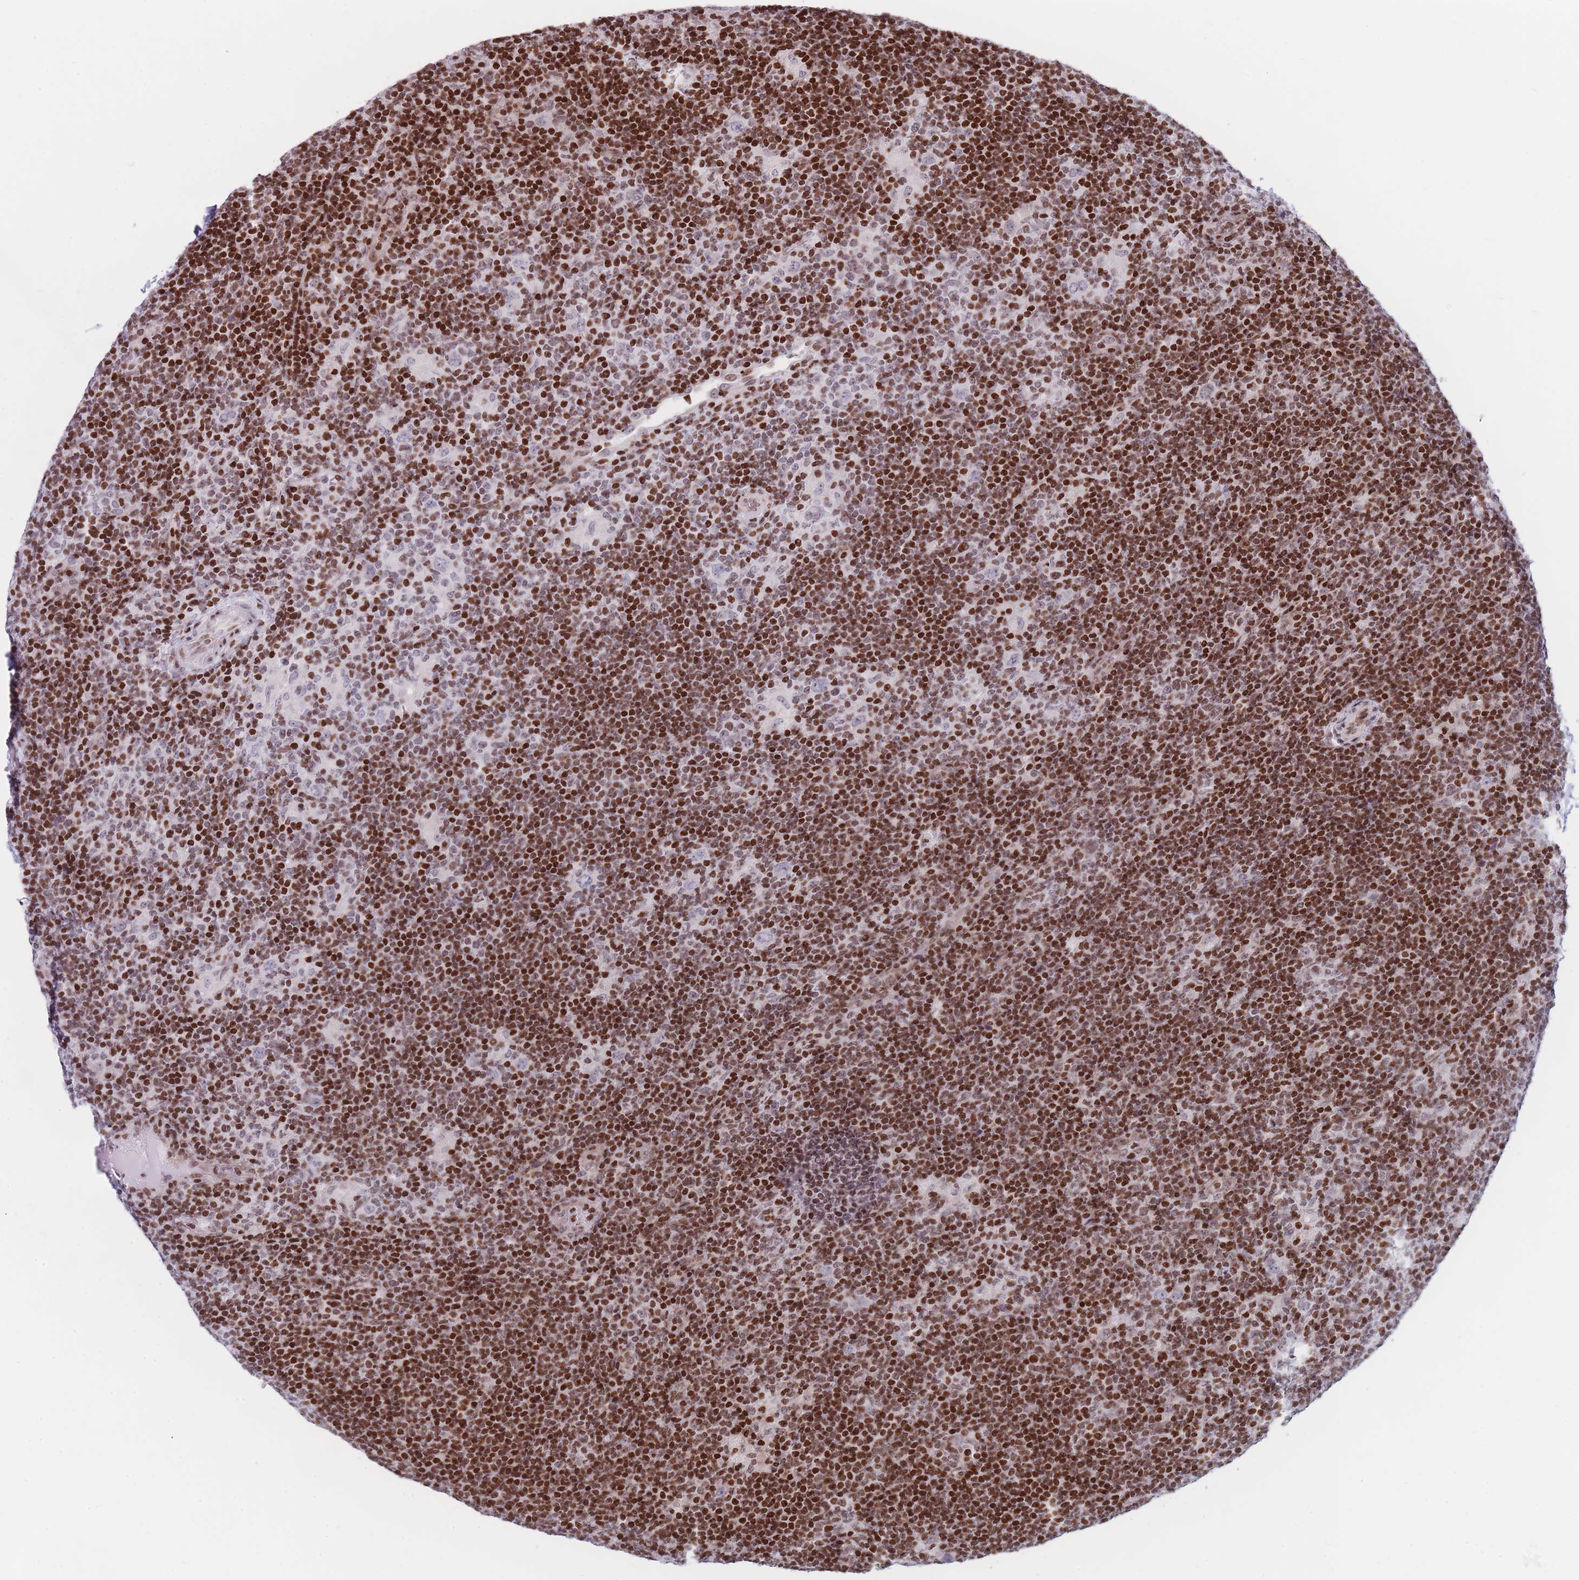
{"staining": {"intensity": "negative", "quantity": "none", "location": "none"}, "tissue": "lymphoma", "cell_type": "Tumor cells", "image_type": "cancer", "snomed": [{"axis": "morphology", "description": "Hodgkin's disease, NOS"}, {"axis": "topography", "description": "Lymph node"}], "caption": "DAB immunohistochemical staining of human Hodgkin's disease exhibits no significant staining in tumor cells. Nuclei are stained in blue.", "gene": "AK9", "patient": {"sex": "female", "age": 57}}